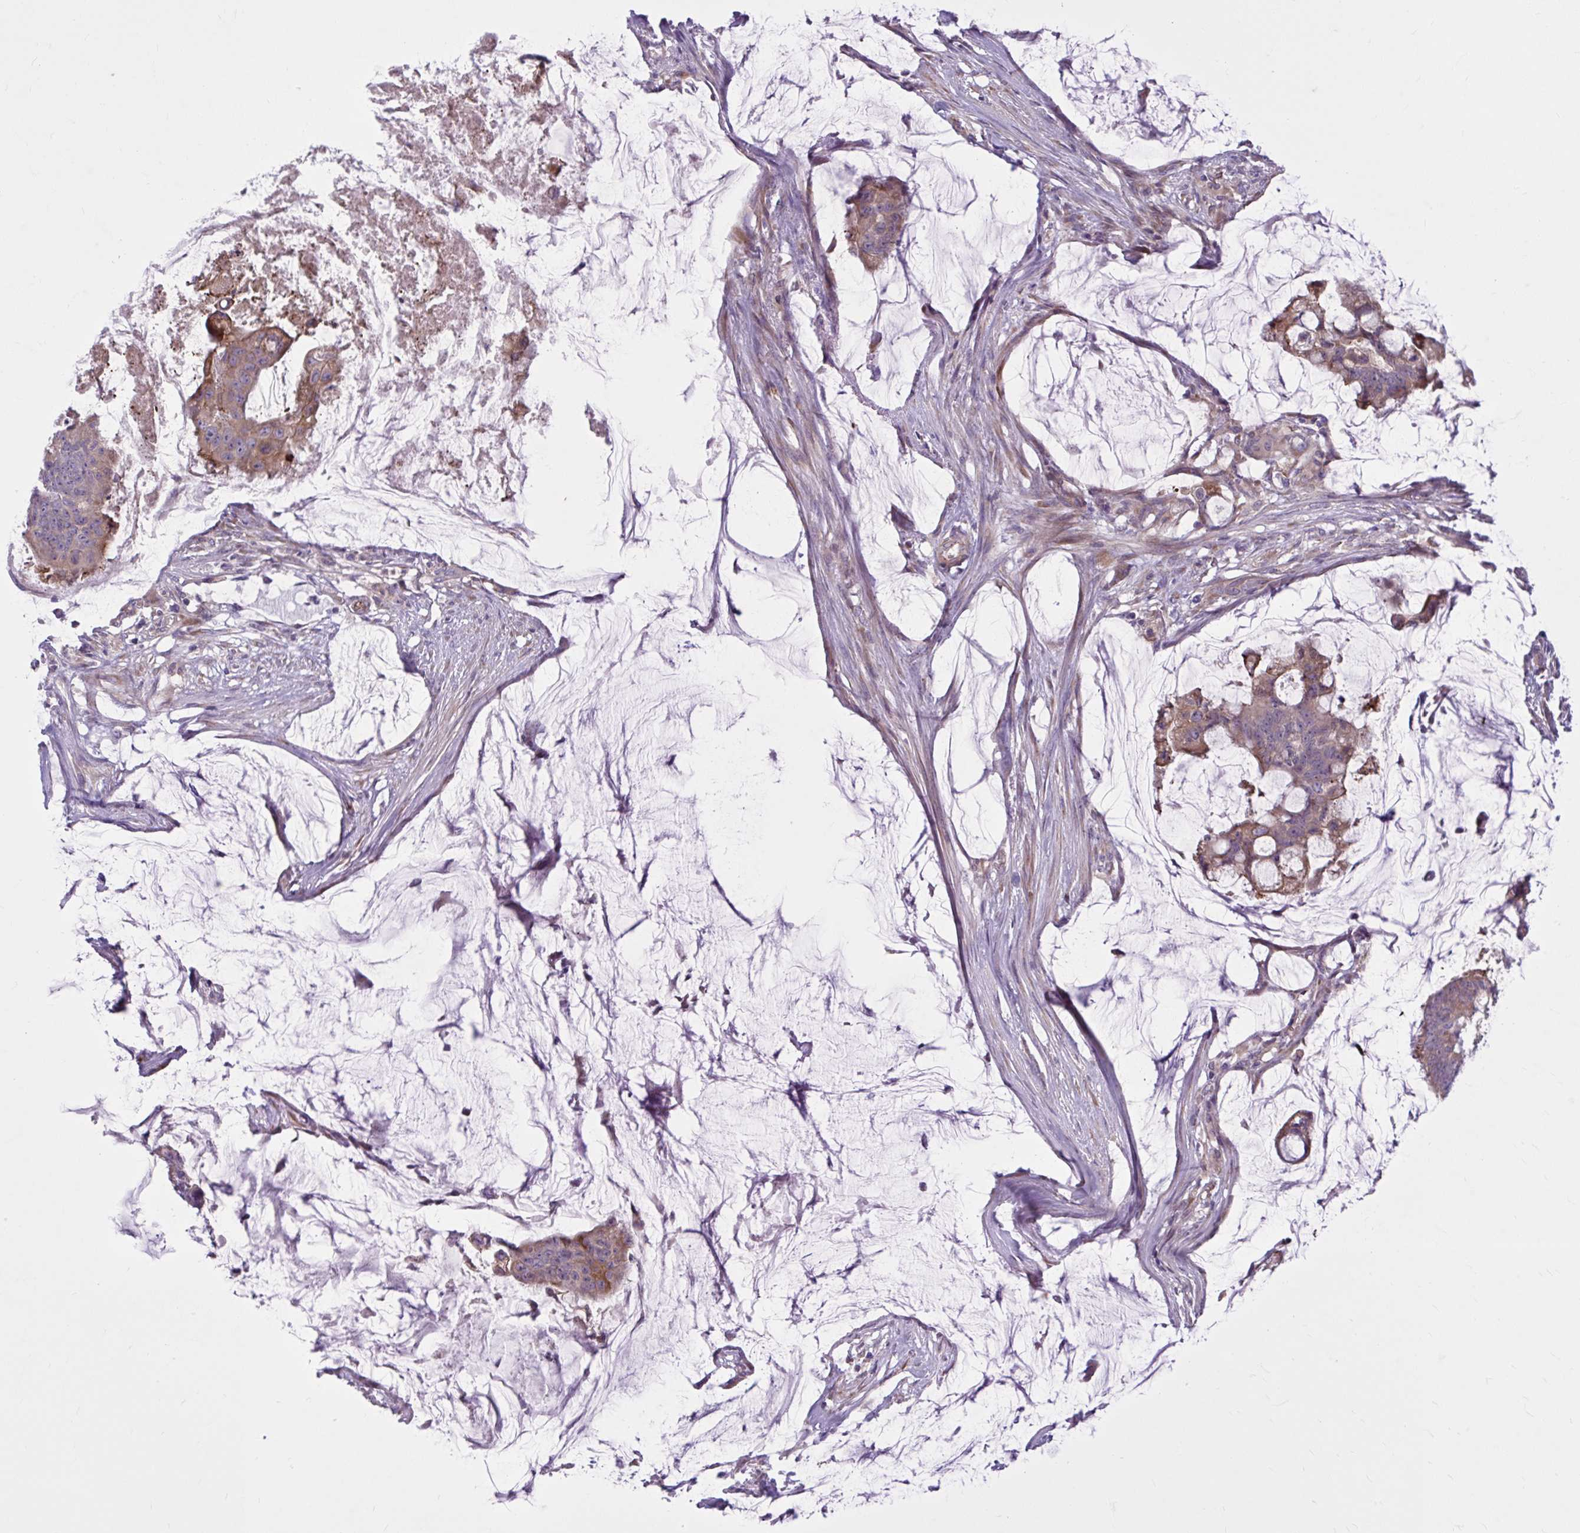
{"staining": {"intensity": "moderate", "quantity": "25%-75%", "location": "cytoplasmic/membranous"}, "tissue": "colorectal cancer", "cell_type": "Tumor cells", "image_type": "cancer", "snomed": [{"axis": "morphology", "description": "Adenocarcinoma, NOS"}, {"axis": "topography", "description": "Colon"}], "caption": "Colorectal cancer stained with IHC shows moderate cytoplasmic/membranous positivity in approximately 25%-75% of tumor cells. The staining was performed using DAB to visualize the protein expression in brown, while the nuclei were stained in blue with hematoxylin (Magnification: 20x).", "gene": "SNF8", "patient": {"sex": "male", "age": 62}}